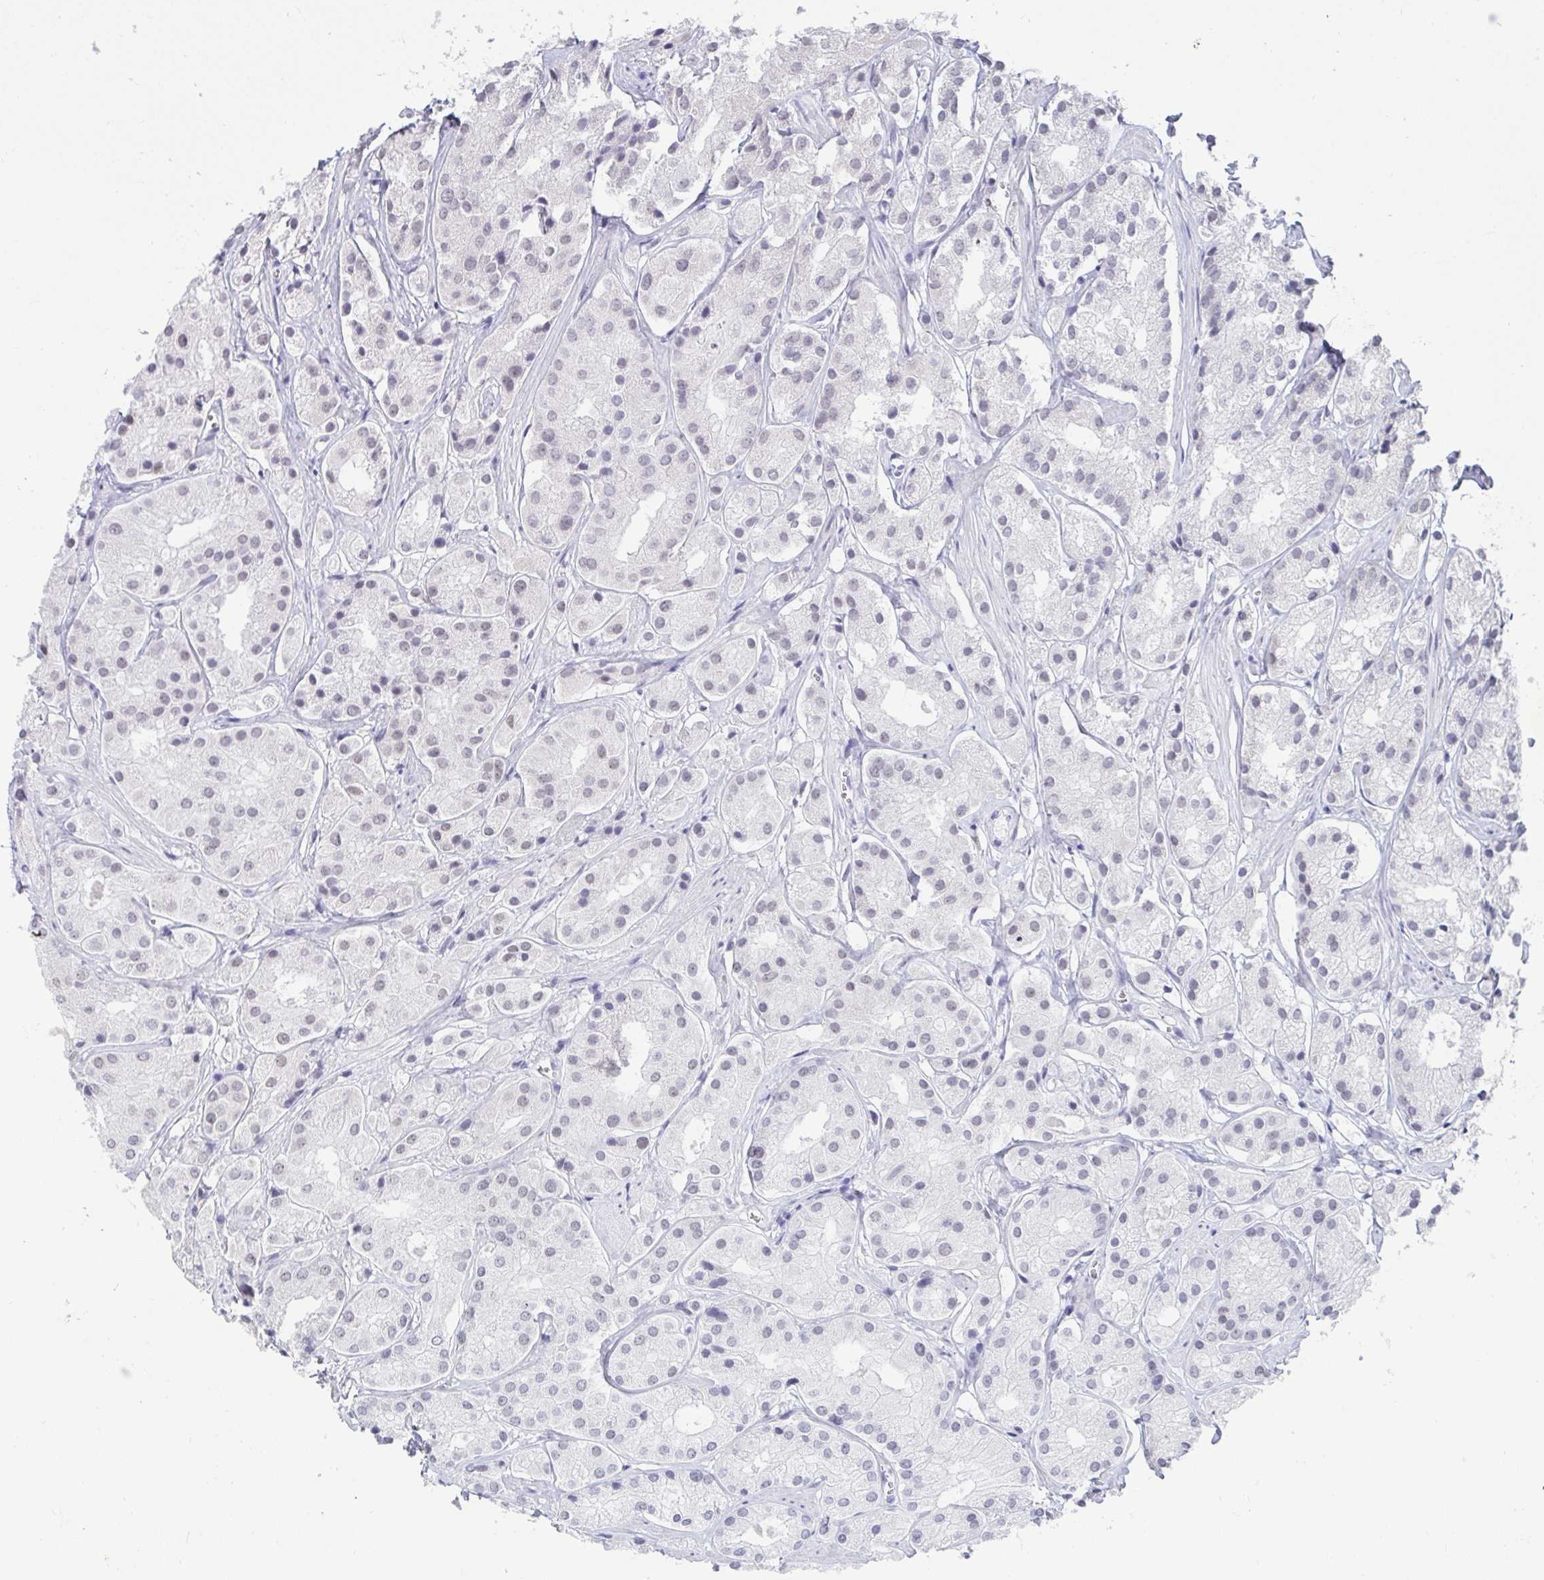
{"staining": {"intensity": "negative", "quantity": "none", "location": "none"}, "tissue": "prostate cancer", "cell_type": "Tumor cells", "image_type": "cancer", "snomed": [{"axis": "morphology", "description": "Adenocarcinoma, Low grade"}, {"axis": "topography", "description": "Prostate"}], "caption": "This is an IHC micrograph of prostate cancer (low-grade adenocarcinoma). There is no positivity in tumor cells.", "gene": "SUPT16H", "patient": {"sex": "male", "age": 69}}